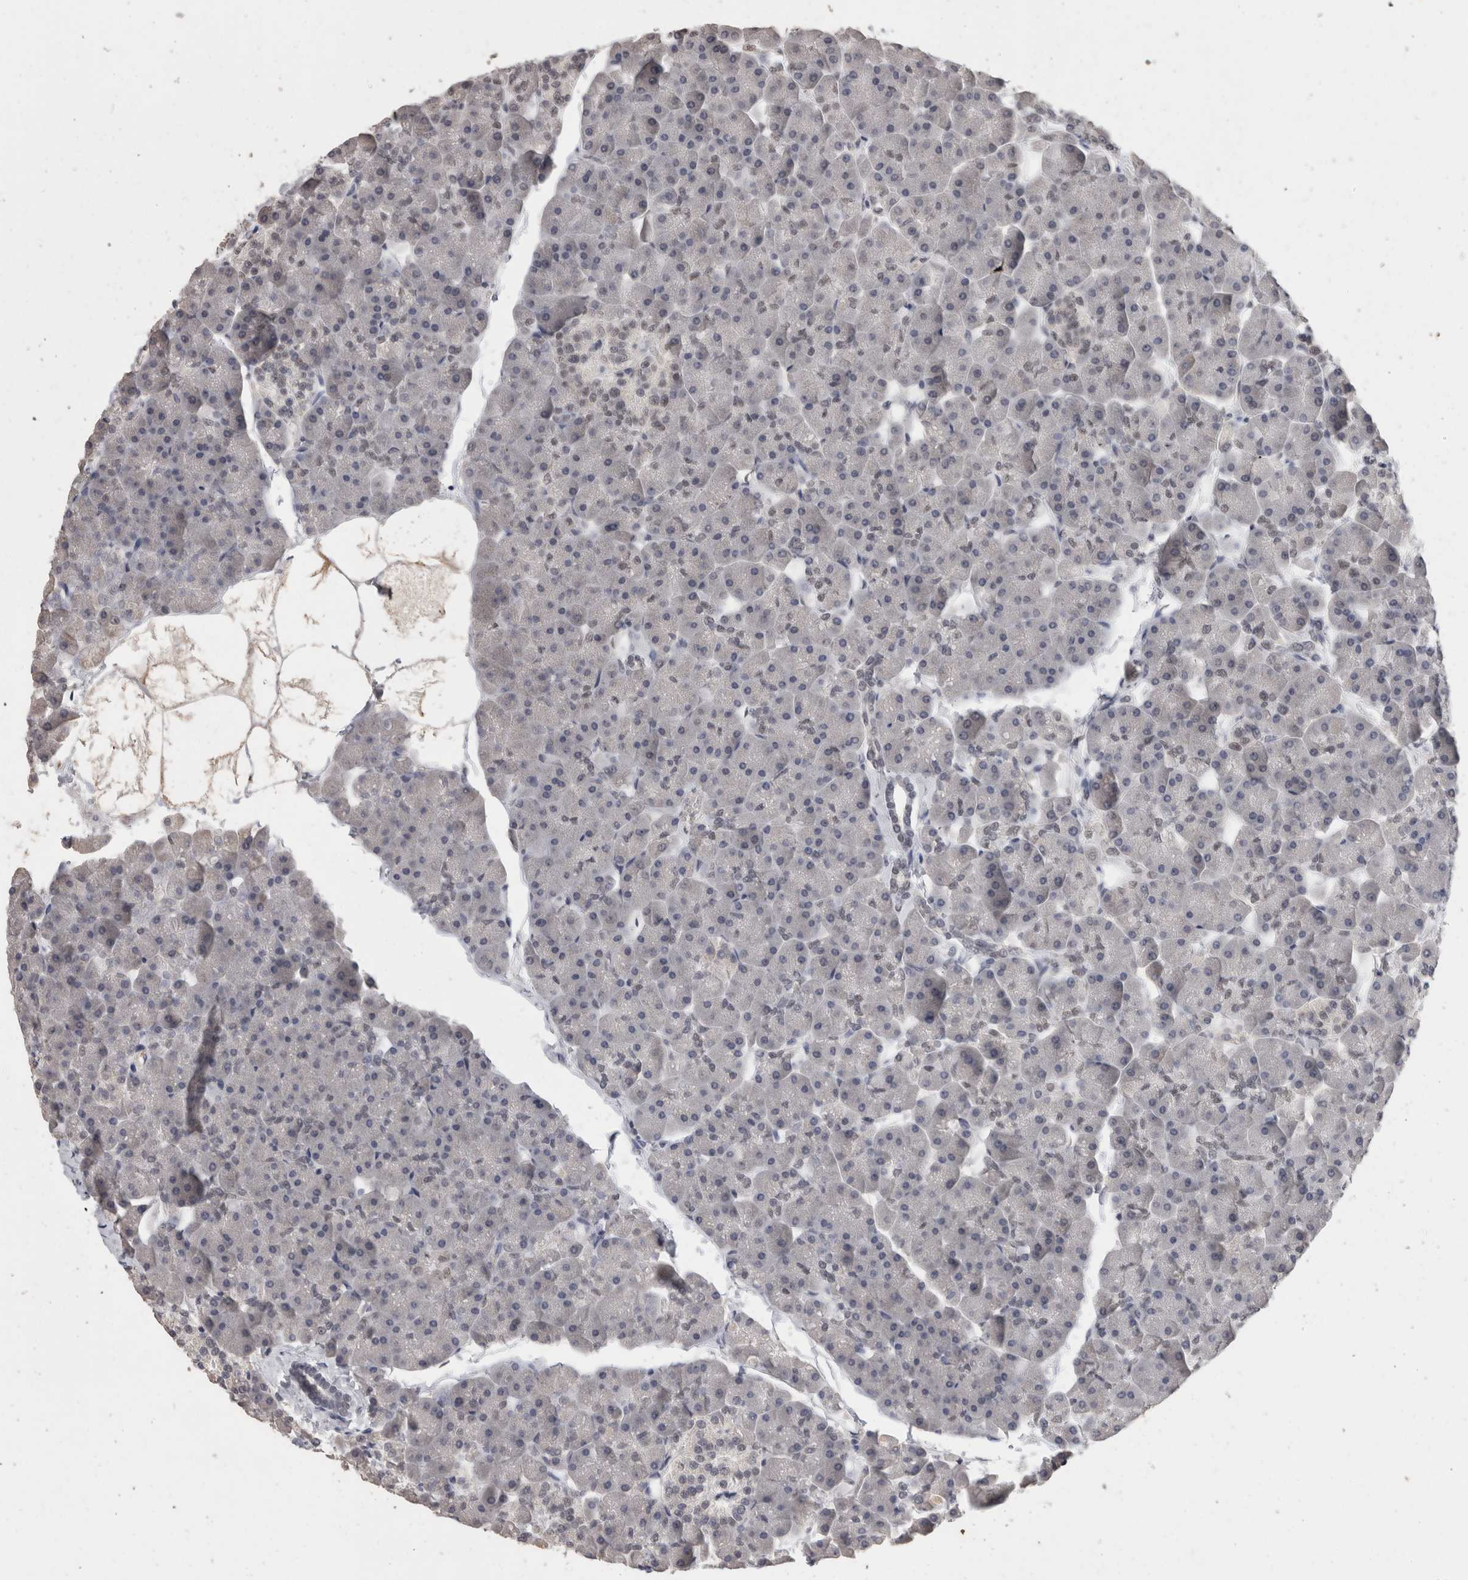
{"staining": {"intensity": "weak", "quantity": "<25%", "location": "nuclear"}, "tissue": "pancreas", "cell_type": "Exocrine glandular cells", "image_type": "normal", "snomed": [{"axis": "morphology", "description": "Normal tissue, NOS"}, {"axis": "topography", "description": "Pancreas"}], "caption": "High power microscopy photomicrograph of an immunohistochemistry image of unremarkable pancreas, revealing no significant expression in exocrine glandular cells.", "gene": "DDX17", "patient": {"sex": "male", "age": 35}}